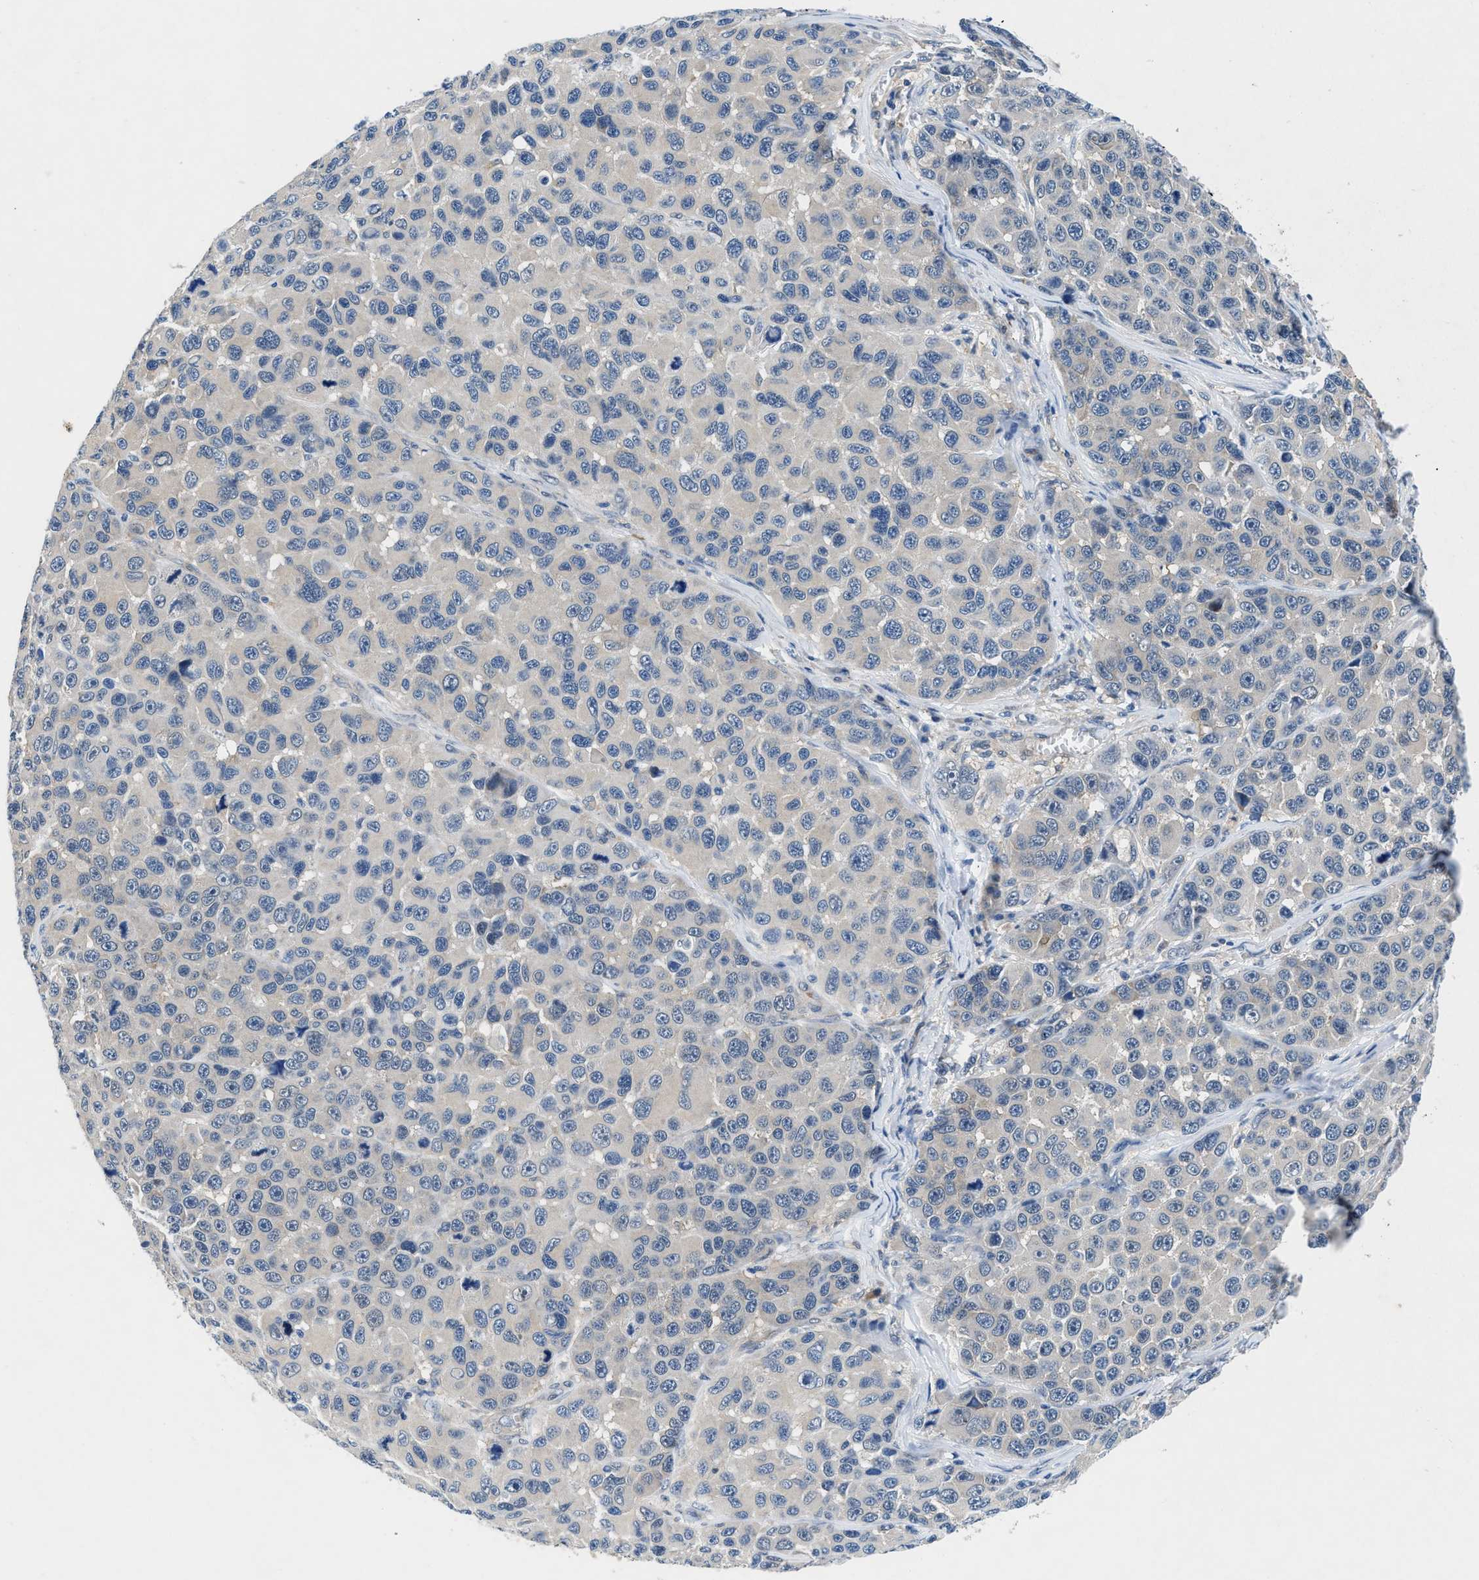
{"staining": {"intensity": "negative", "quantity": "none", "location": "none"}, "tissue": "melanoma", "cell_type": "Tumor cells", "image_type": "cancer", "snomed": [{"axis": "morphology", "description": "Malignant melanoma, NOS"}, {"axis": "topography", "description": "Skin"}], "caption": "Immunohistochemistry (IHC) of human melanoma shows no staining in tumor cells.", "gene": "COPS2", "patient": {"sex": "male", "age": 53}}